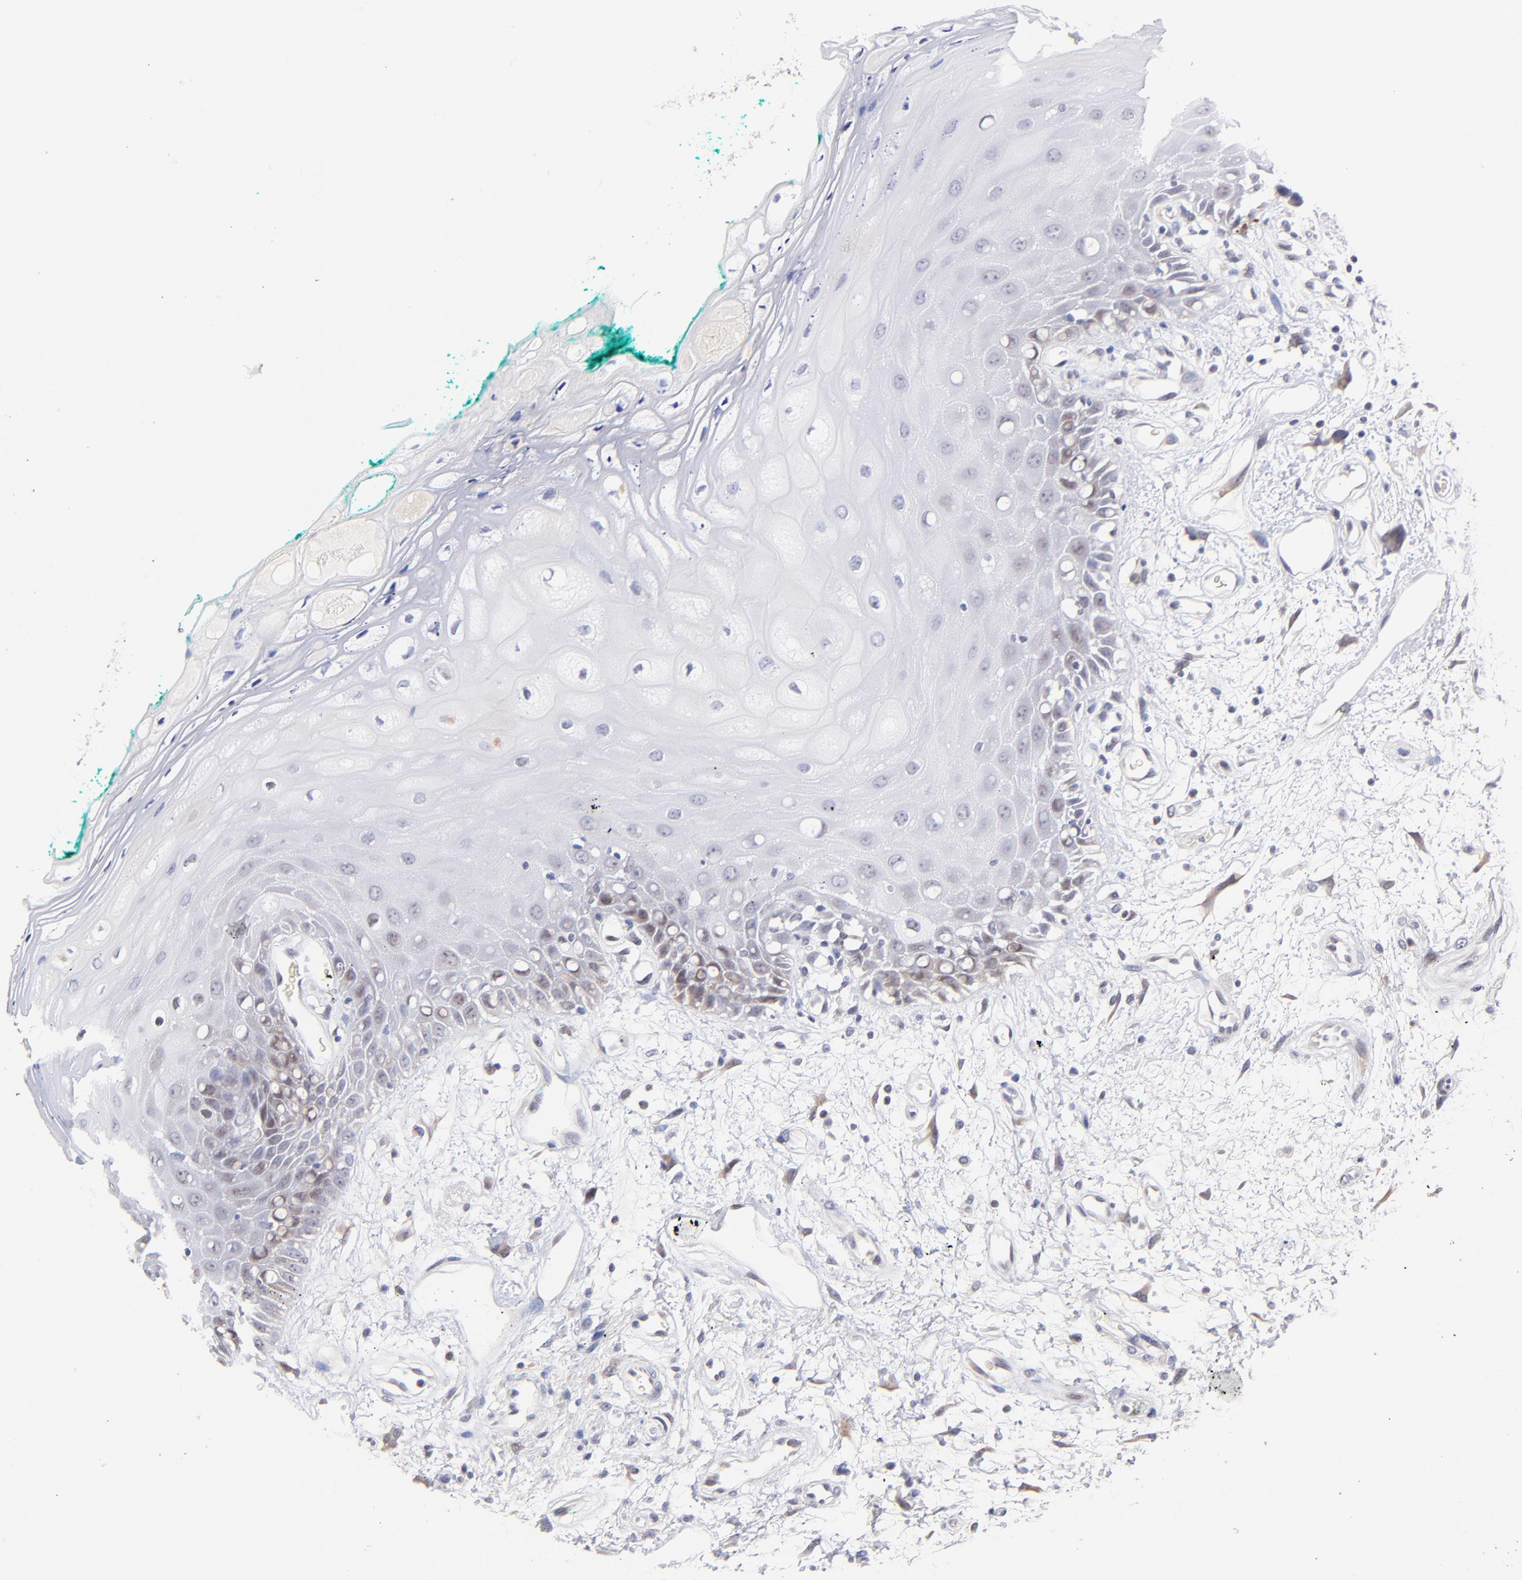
{"staining": {"intensity": "negative", "quantity": "none", "location": "none"}, "tissue": "oral mucosa", "cell_type": "Squamous epithelial cells", "image_type": "normal", "snomed": [{"axis": "morphology", "description": "Normal tissue, NOS"}, {"axis": "morphology", "description": "Squamous cell carcinoma, NOS"}, {"axis": "topography", "description": "Skeletal muscle"}, {"axis": "topography", "description": "Oral tissue"}, {"axis": "topography", "description": "Head-Neck"}], "caption": "The micrograph reveals no significant positivity in squamous epithelial cells of oral mucosa.", "gene": "ZNF155", "patient": {"sex": "female", "age": 84}}